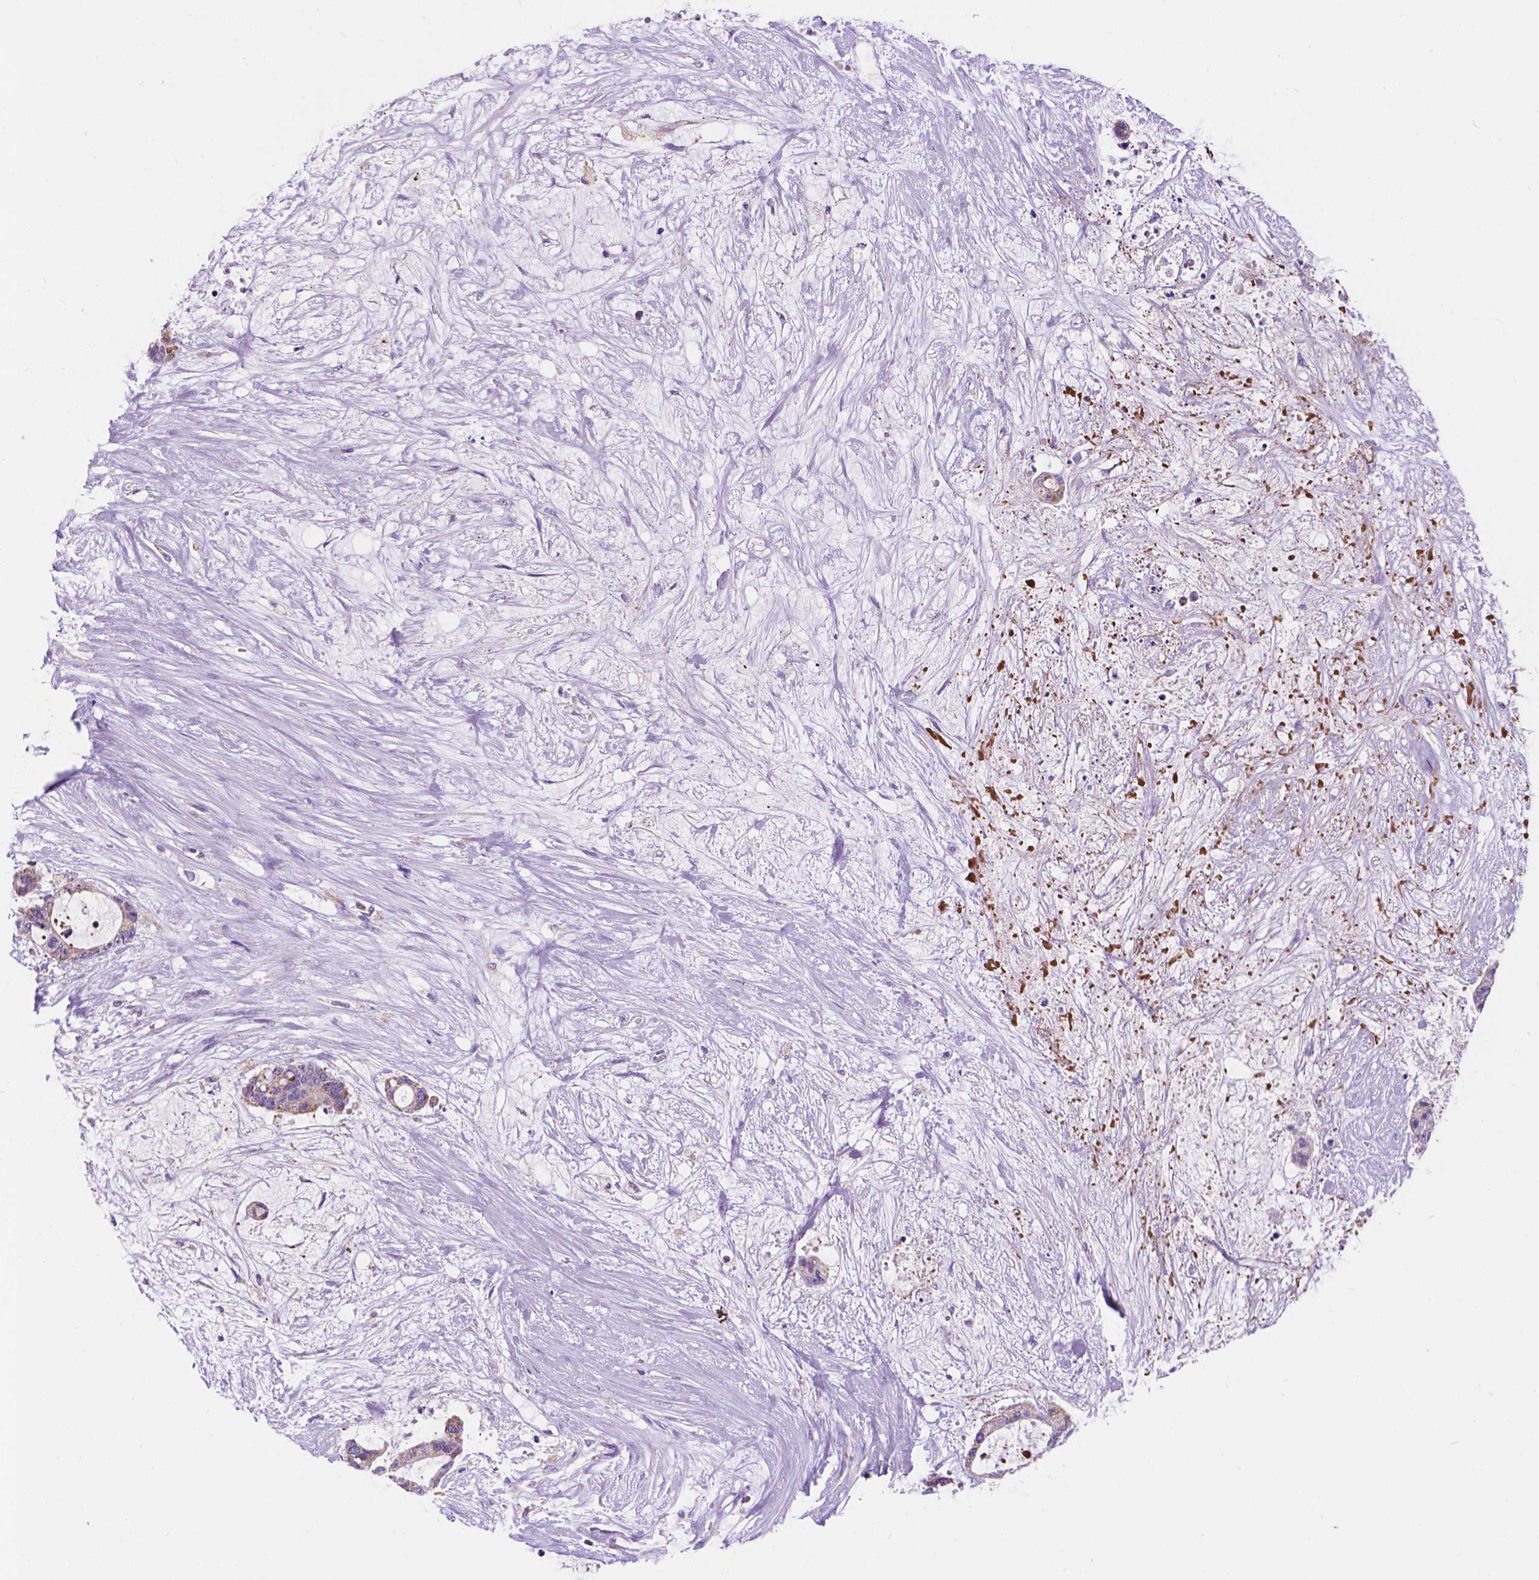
{"staining": {"intensity": "weak", "quantity": "<25%", "location": "cytoplasmic/membranous"}, "tissue": "liver cancer", "cell_type": "Tumor cells", "image_type": "cancer", "snomed": [{"axis": "morphology", "description": "Normal tissue, NOS"}, {"axis": "morphology", "description": "Cholangiocarcinoma"}, {"axis": "topography", "description": "Liver"}, {"axis": "topography", "description": "Peripheral nerve tissue"}], "caption": "This is an IHC histopathology image of human cholangiocarcinoma (liver). There is no staining in tumor cells.", "gene": "TRPV5", "patient": {"sex": "female", "age": 73}}